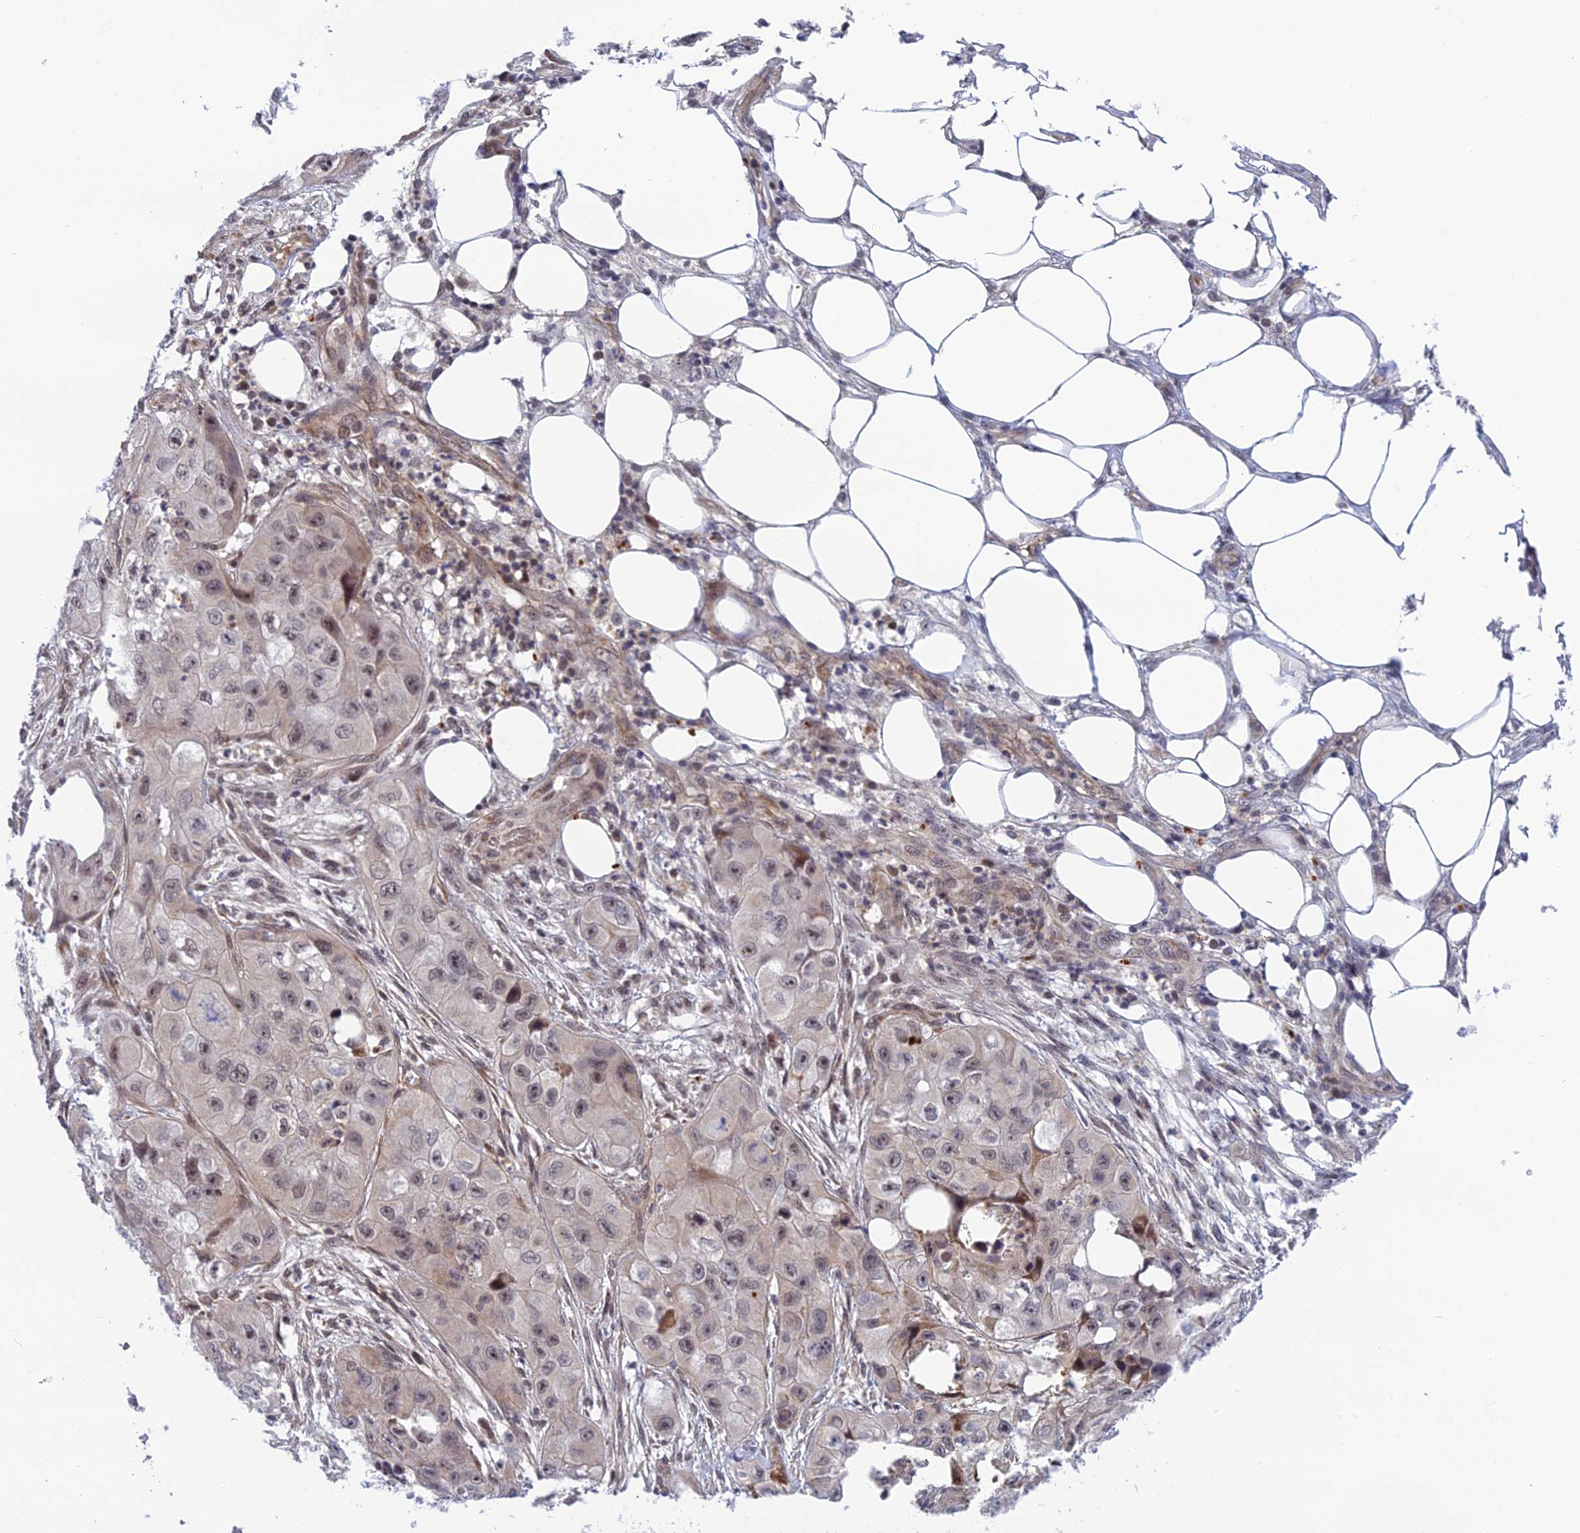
{"staining": {"intensity": "weak", "quantity": ">75%", "location": "nuclear"}, "tissue": "skin cancer", "cell_type": "Tumor cells", "image_type": "cancer", "snomed": [{"axis": "morphology", "description": "Squamous cell carcinoma, NOS"}, {"axis": "topography", "description": "Skin"}, {"axis": "topography", "description": "Subcutis"}], "caption": "Weak nuclear expression for a protein is seen in about >75% of tumor cells of skin cancer (squamous cell carcinoma) using IHC.", "gene": "REXO1", "patient": {"sex": "male", "age": 73}}